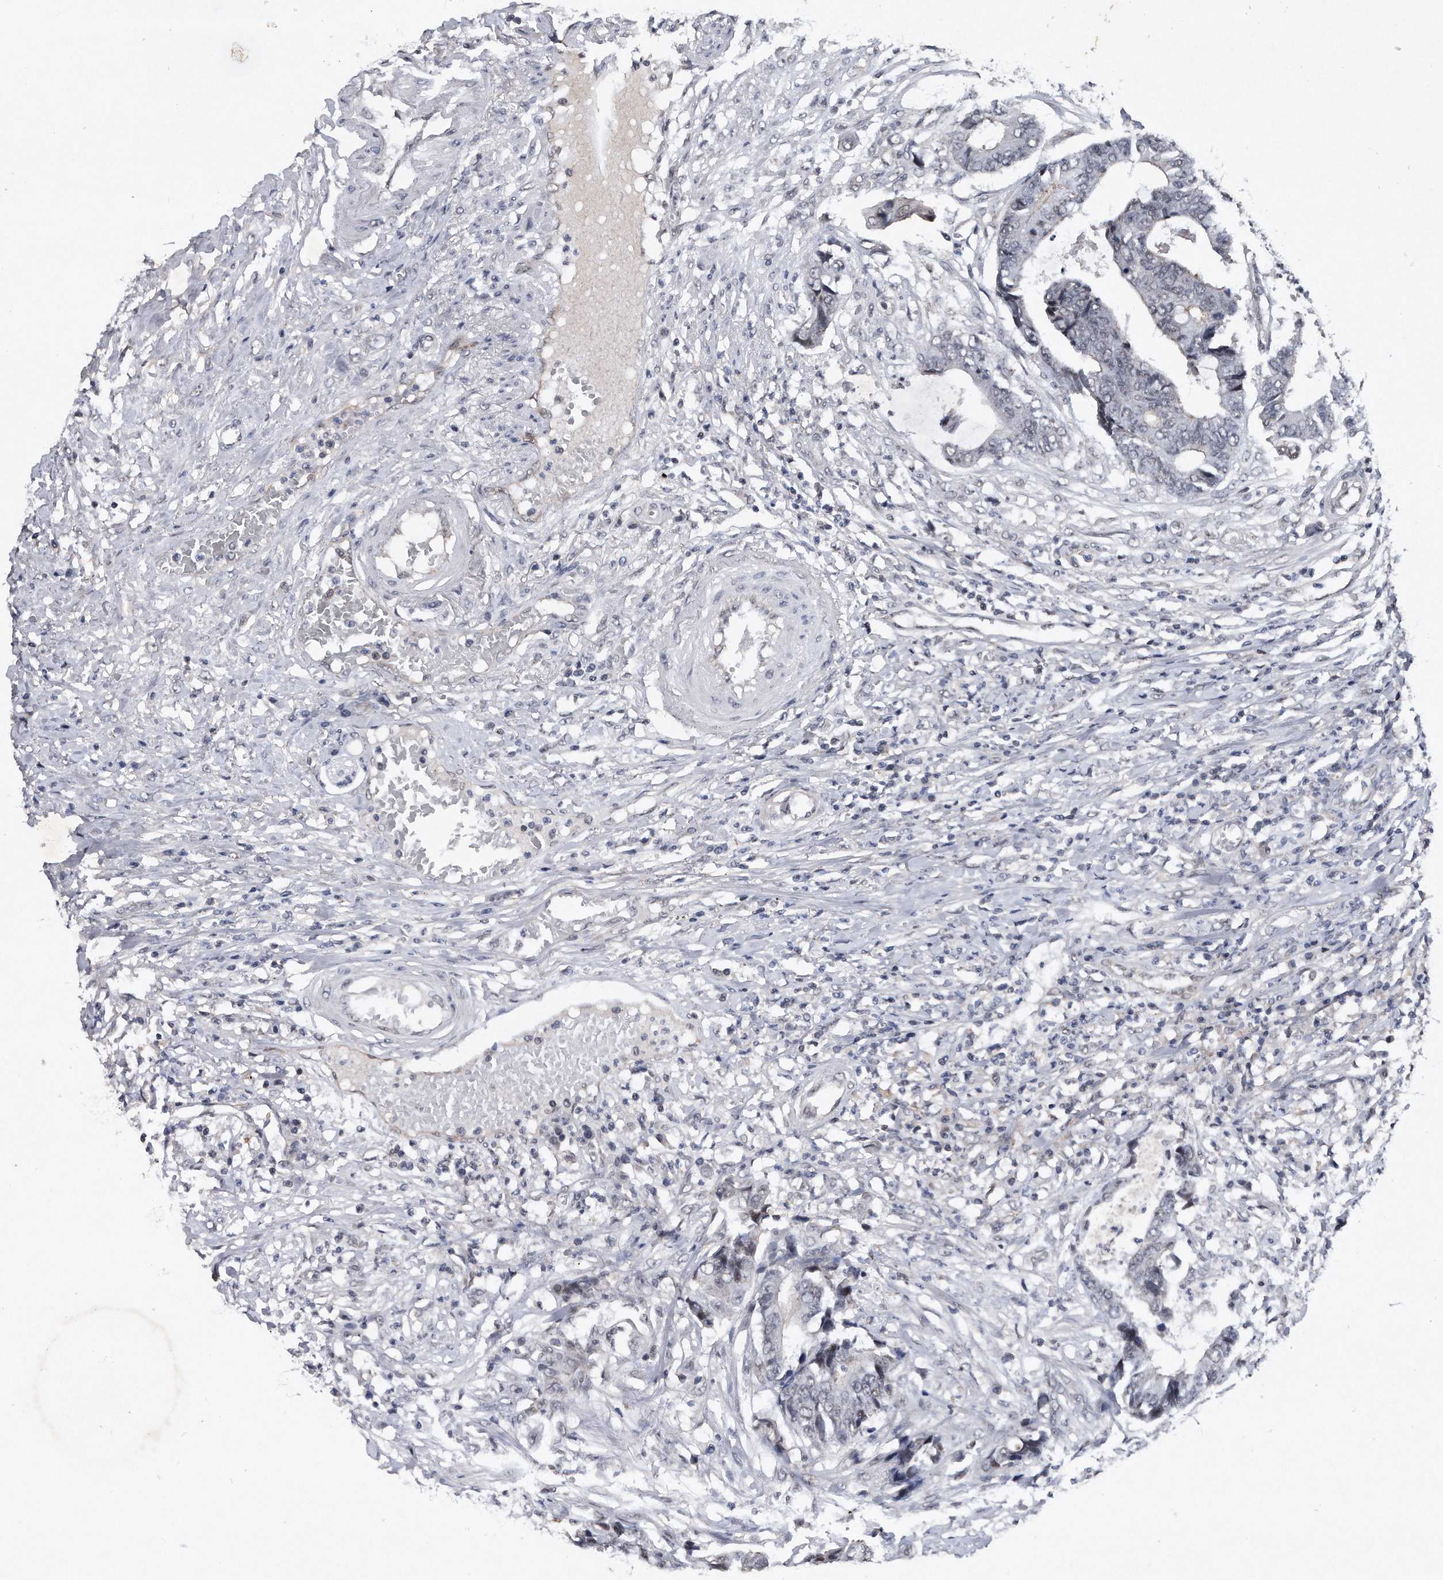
{"staining": {"intensity": "negative", "quantity": "none", "location": "none"}, "tissue": "colorectal cancer", "cell_type": "Tumor cells", "image_type": "cancer", "snomed": [{"axis": "morphology", "description": "Adenocarcinoma, NOS"}, {"axis": "topography", "description": "Rectum"}], "caption": "High magnification brightfield microscopy of colorectal cancer (adenocarcinoma) stained with DAB (brown) and counterstained with hematoxylin (blue): tumor cells show no significant staining.", "gene": "VIRMA", "patient": {"sex": "male", "age": 84}}